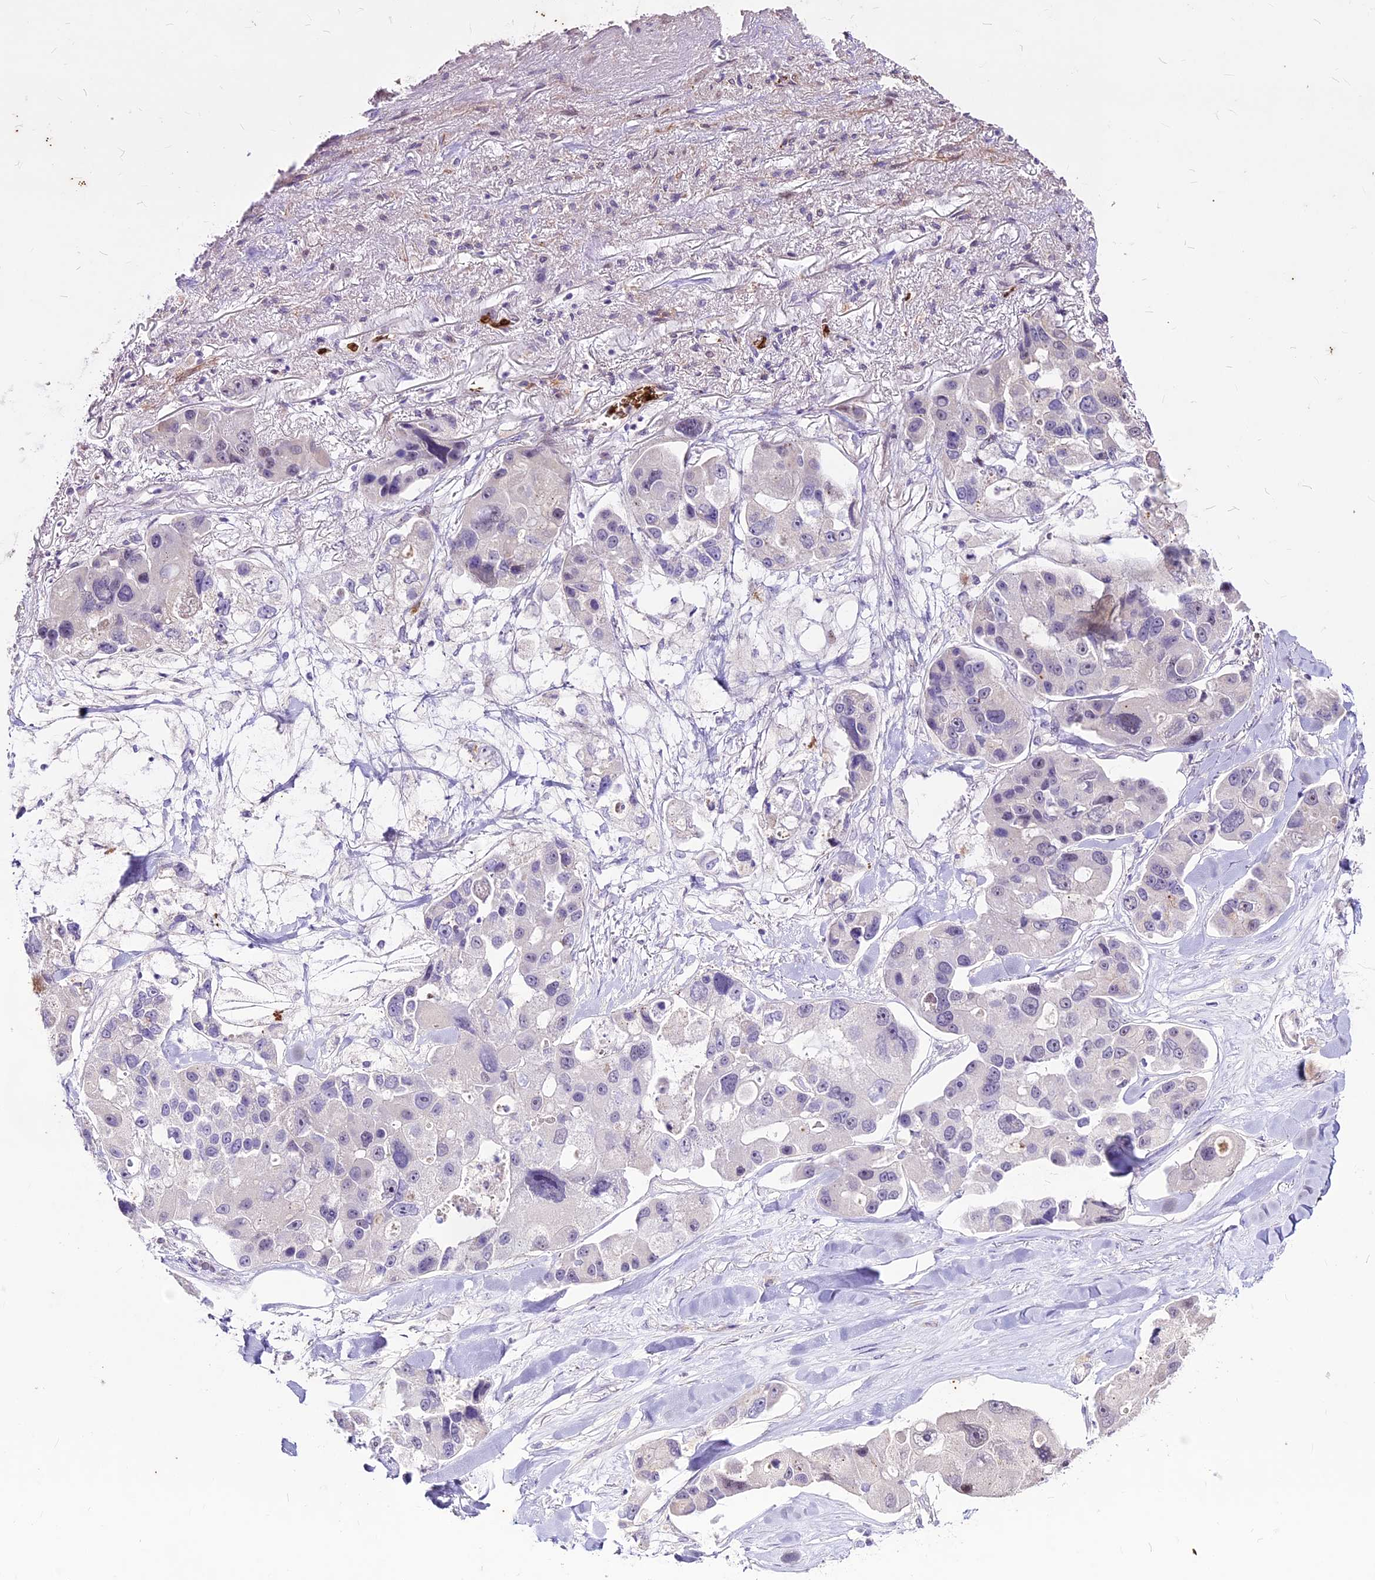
{"staining": {"intensity": "negative", "quantity": "none", "location": "none"}, "tissue": "lung cancer", "cell_type": "Tumor cells", "image_type": "cancer", "snomed": [{"axis": "morphology", "description": "Adenocarcinoma, NOS"}, {"axis": "topography", "description": "Lung"}], "caption": "The histopathology image displays no significant expression in tumor cells of lung adenocarcinoma. The staining is performed using DAB brown chromogen with nuclei counter-stained in using hematoxylin.", "gene": "SUSD3", "patient": {"sex": "female", "age": 54}}